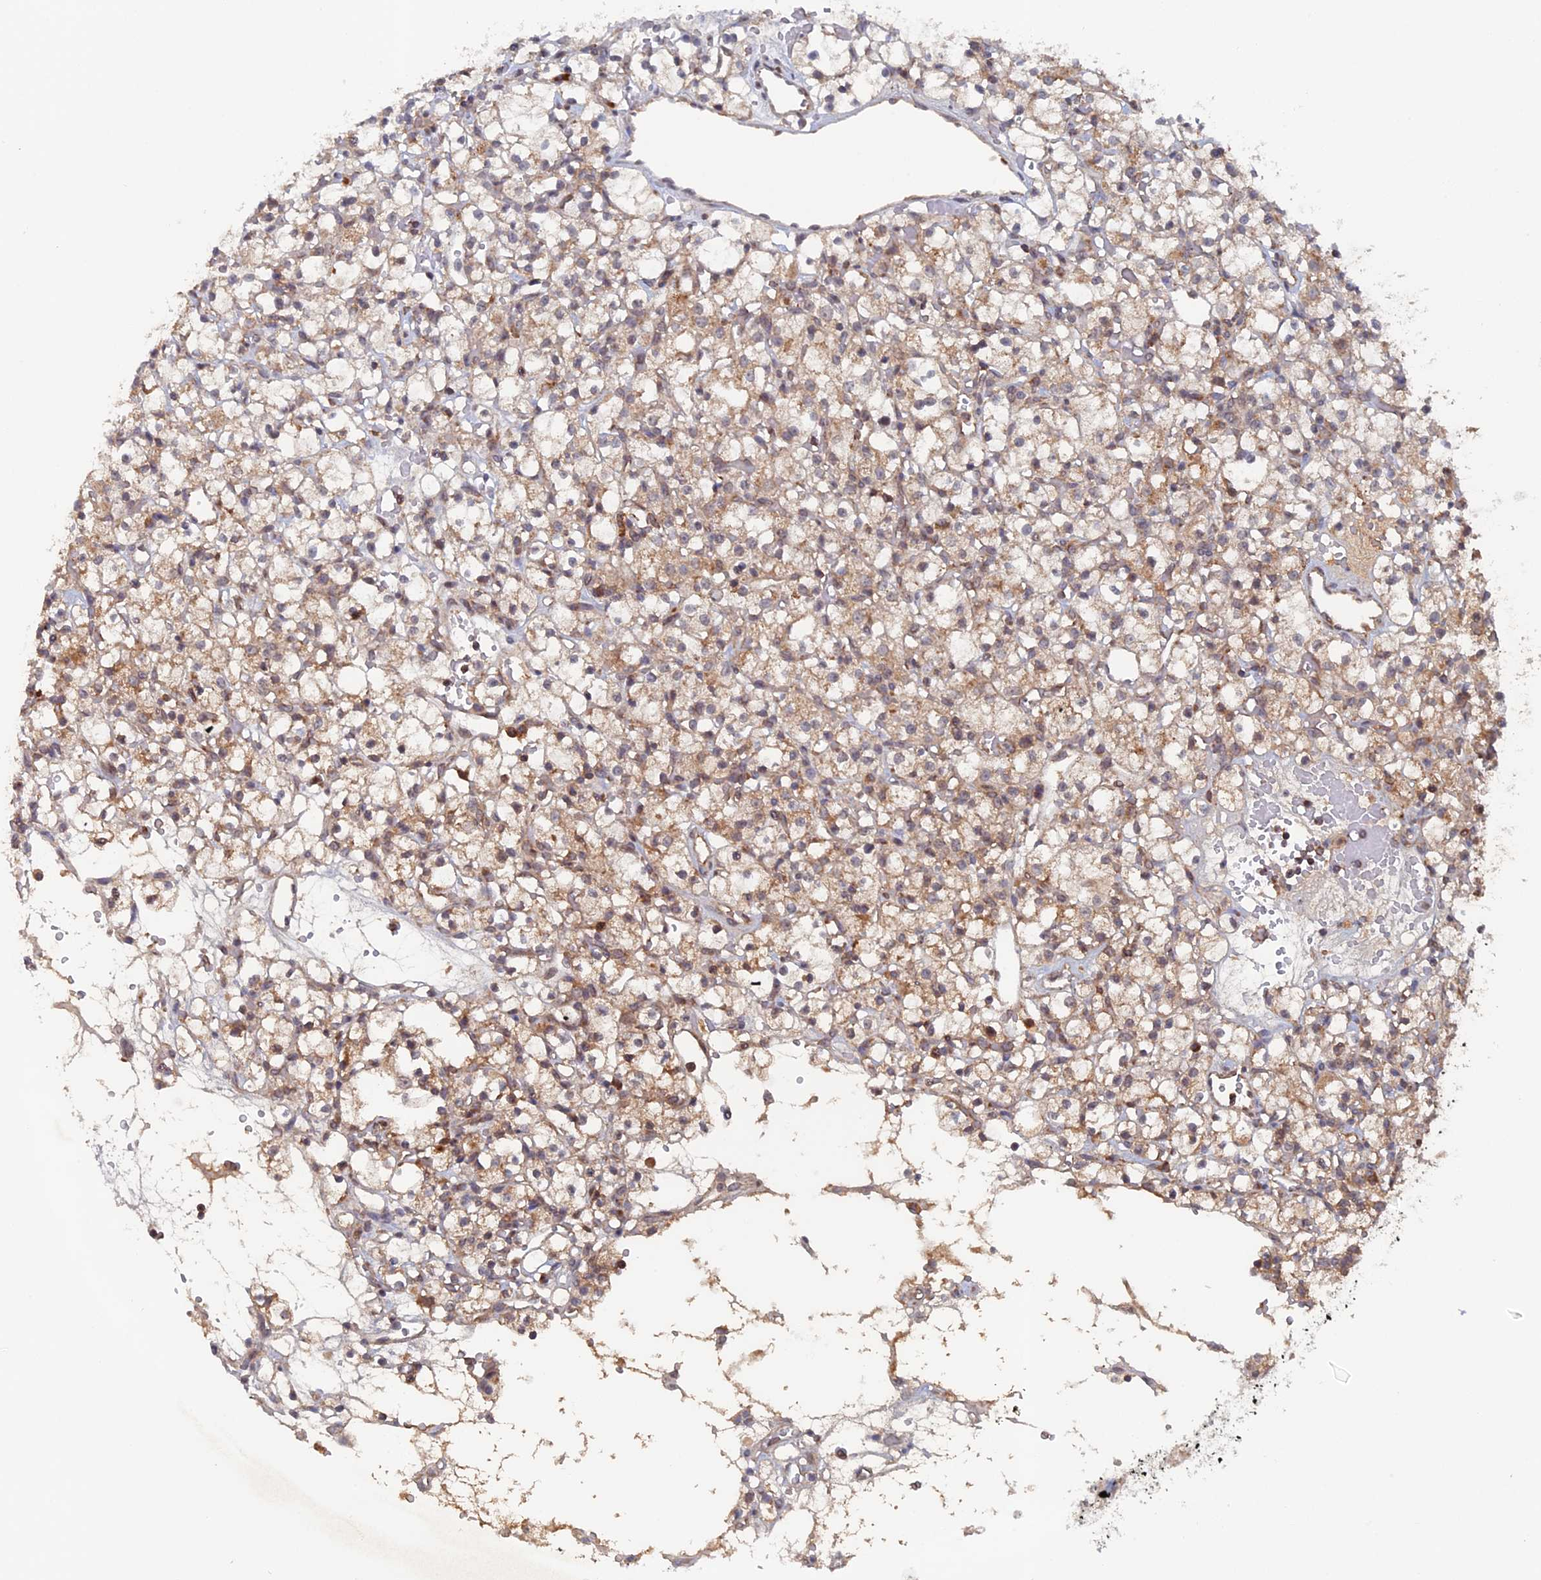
{"staining": {"intensity": "weak", "quantity": ">75%", "location": "cytoplasmic/membranous"}, "tissue": "renal cancer", "cell_type": "Tumor cells", "image_type": "cancer", "snomed": [{"axis": "morphology", "description": "Adenocarcinoma, NOS"}, {"axis": "topography", "description": "Kidney"}], "caption": "A micrograph of renal cancer (adenocarcinoma) stained for a protein demonstrates weak cytoplasmic/membranous brown staining in tumor cells. The protein of interest is shown in brown color, while the nuclei are stained blue.", "gene": "RAB15", "patient": {"sex": "female", "age": 59}}